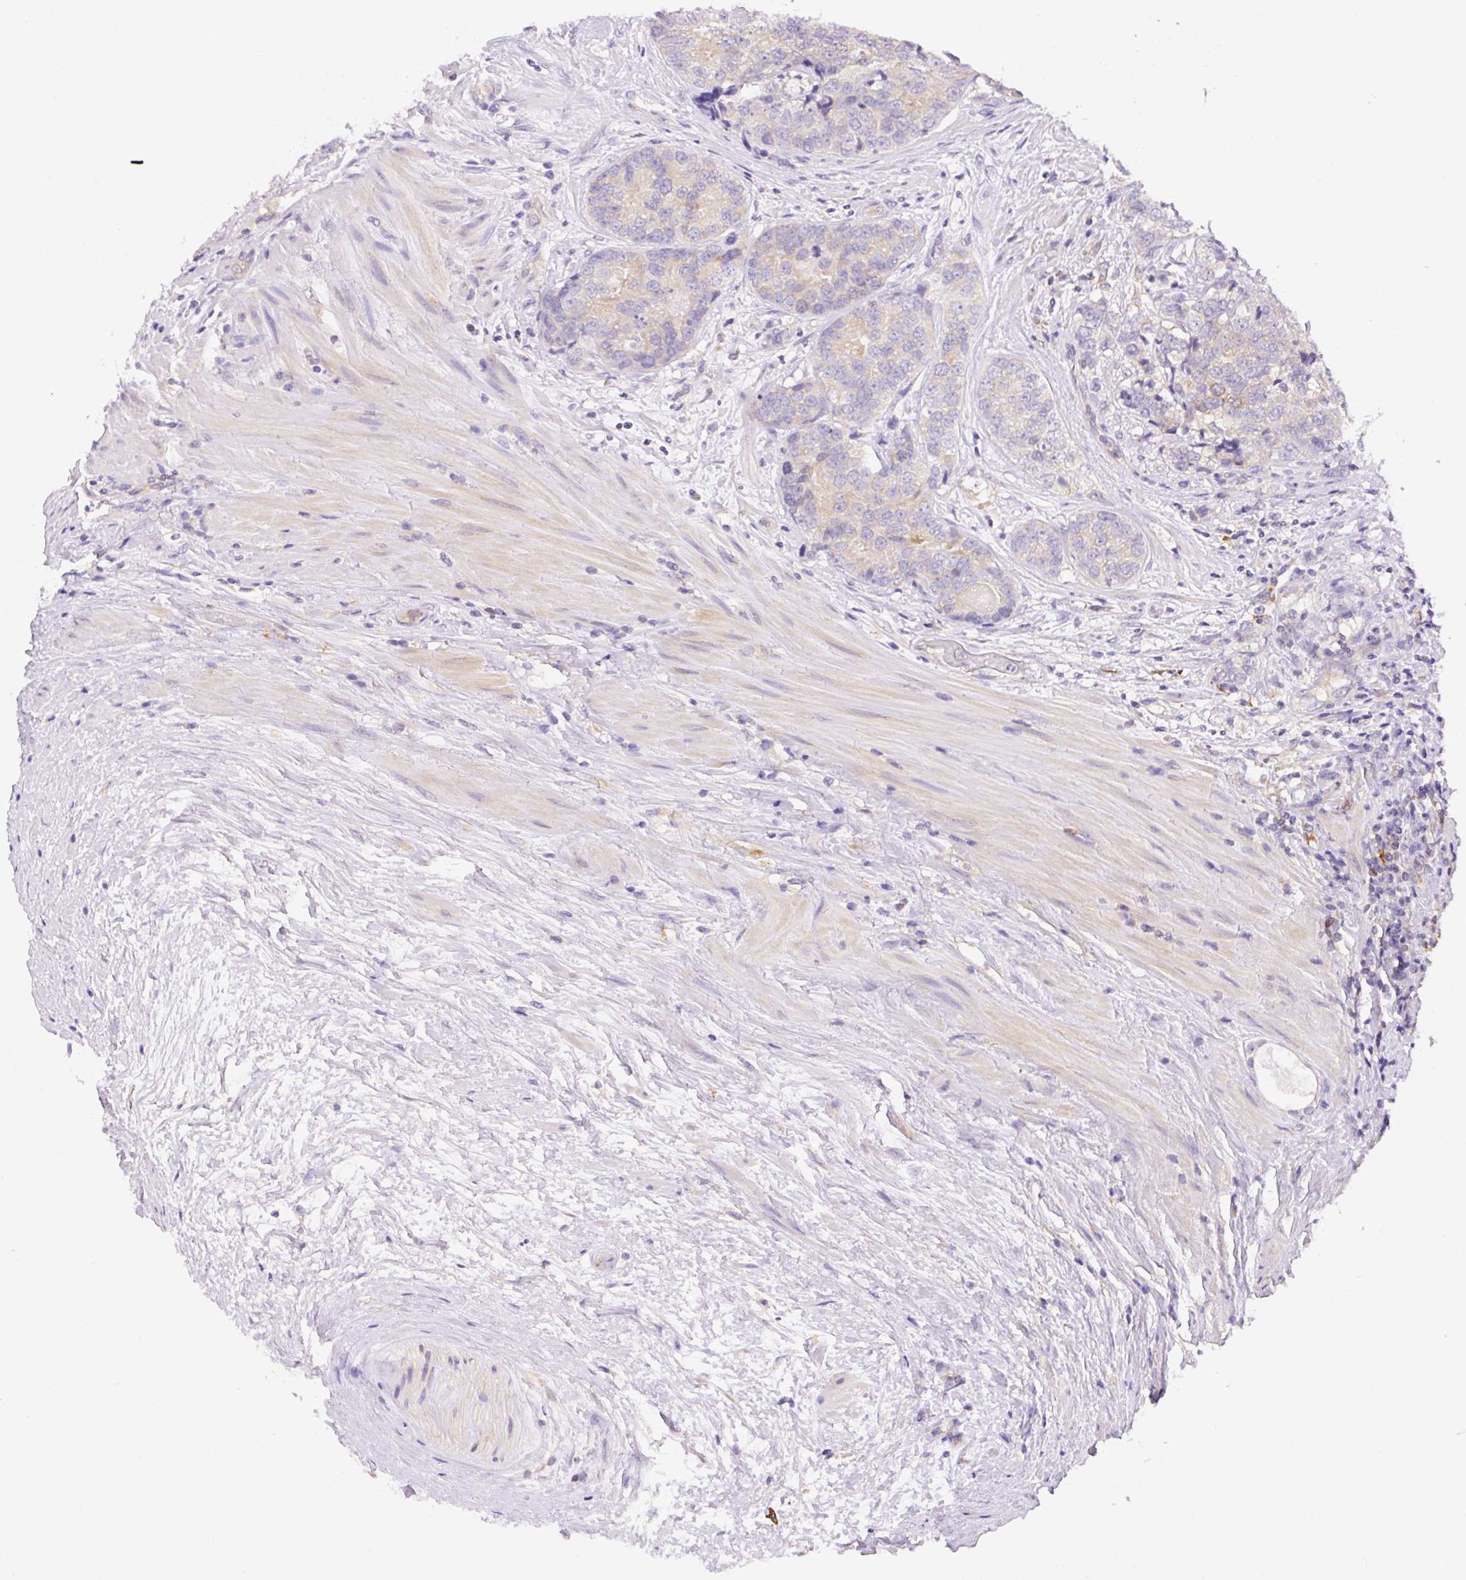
{"staining": {"intensity": "negative", "quantity": "none", "location": "none"}, "tissue": "prostate cancer", "cell_type": "Tumor cells", "image_type": "cancer", "snomed": [{"axis": "morphology", "description": "Adenocarcinoma, High grade"}, {"axis": "topography", "description": "Prostate"}], "caption": "Immunohistochemical staining of human prostate cancer demonstrates no significant staining in tumor cells.", "gene": "CAMK2B", "patient": {"sex": "male", "age": 68}}